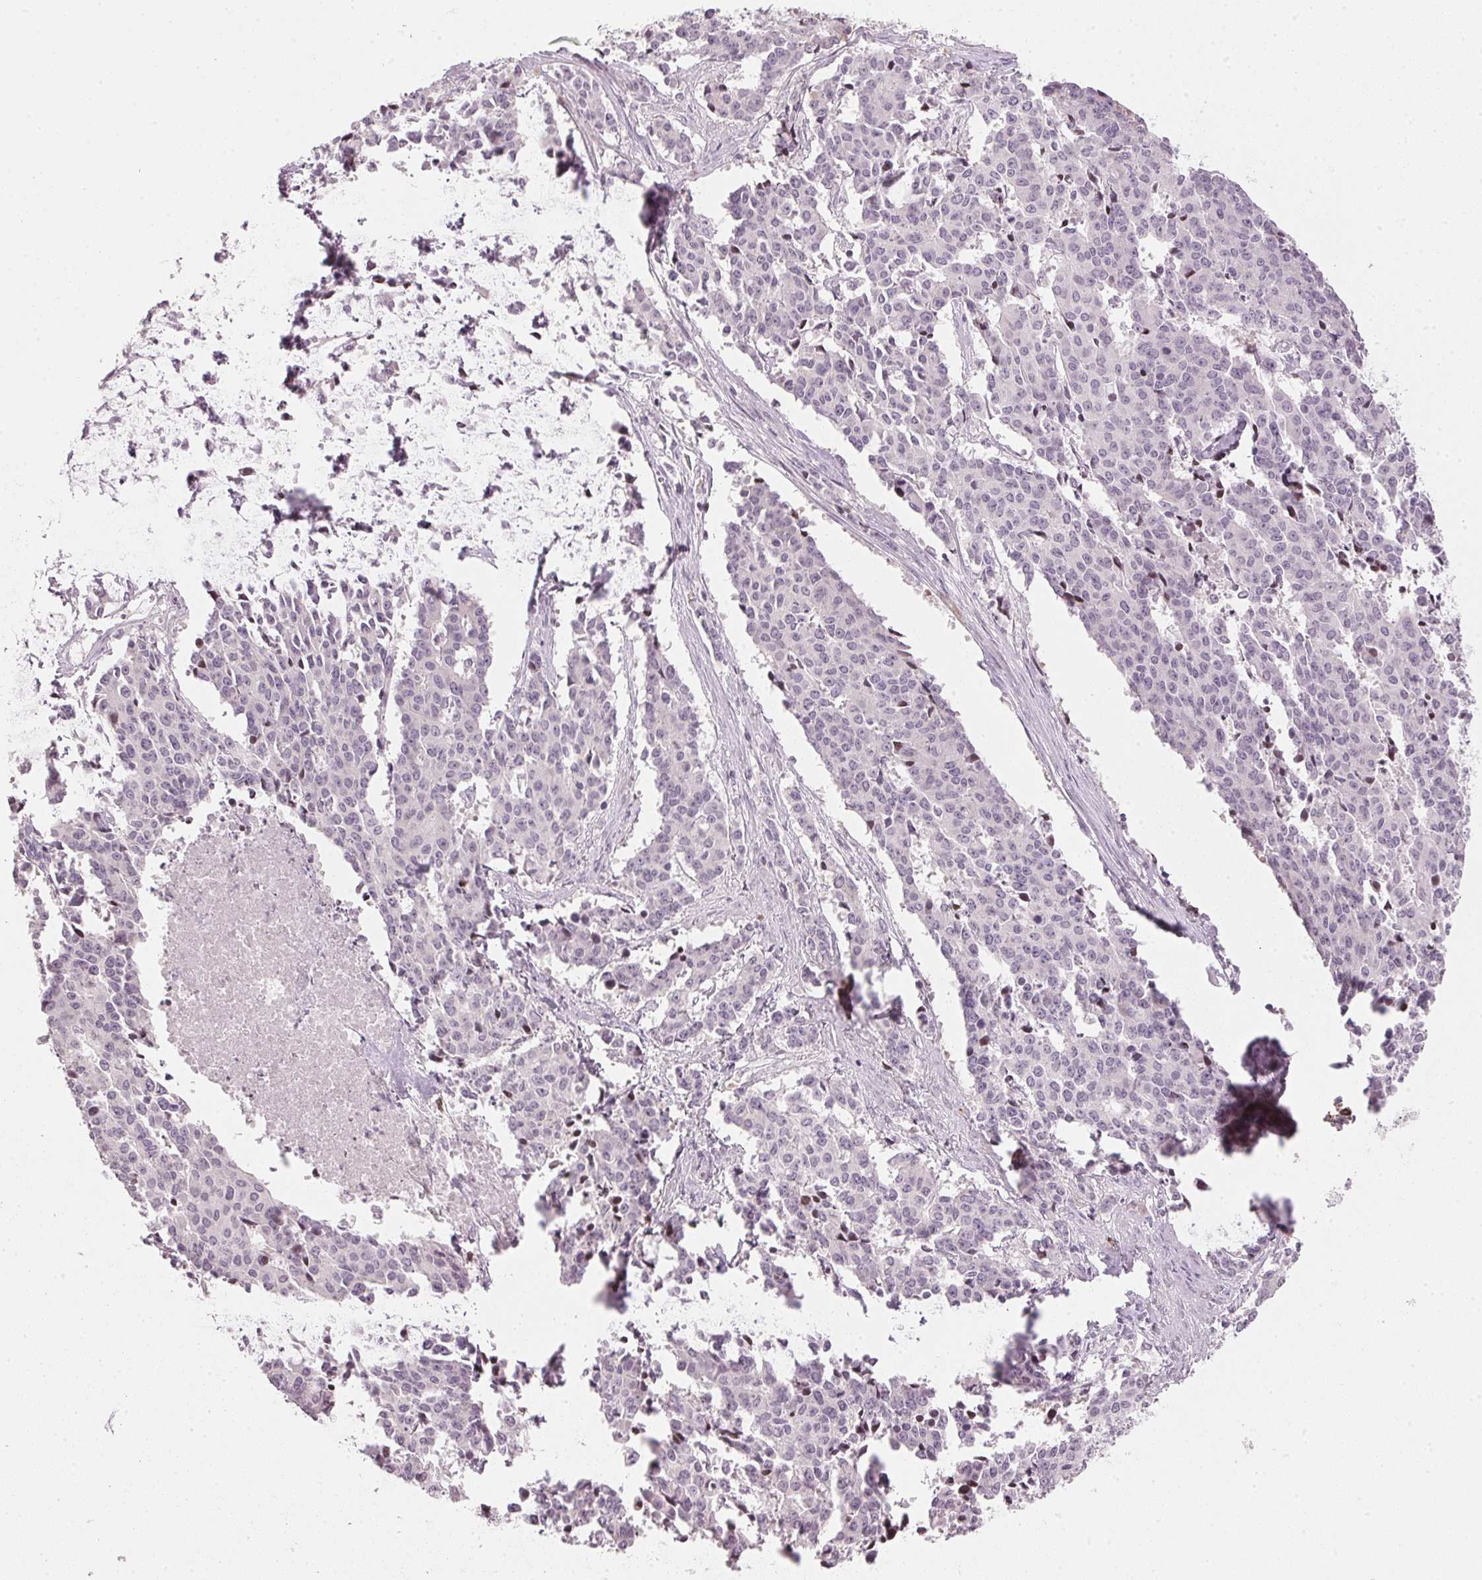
{"staining": {"intensity": "negative", "quantity": "none", "location": "none"}, "tissue": "cervical cancer", "cell_type": "Tumor cells", "image_type": "cancer", "snomed": [{"axis": "morphology", "description": "Squamous cell carcinoma, NOS"}, {"axis": "topography", "description": "Cervix"}], "caption": "The photomicrograph exhibits no significant positivity in tumor cells of cervical squamous cell carcinoma. (Stains: DAB IHC with hematoxylin counter stain, Microscopy: brightfield microscopy at high magnification).", "gene": "SFRP4", "patient": {"sex": "female", "age": 28}}